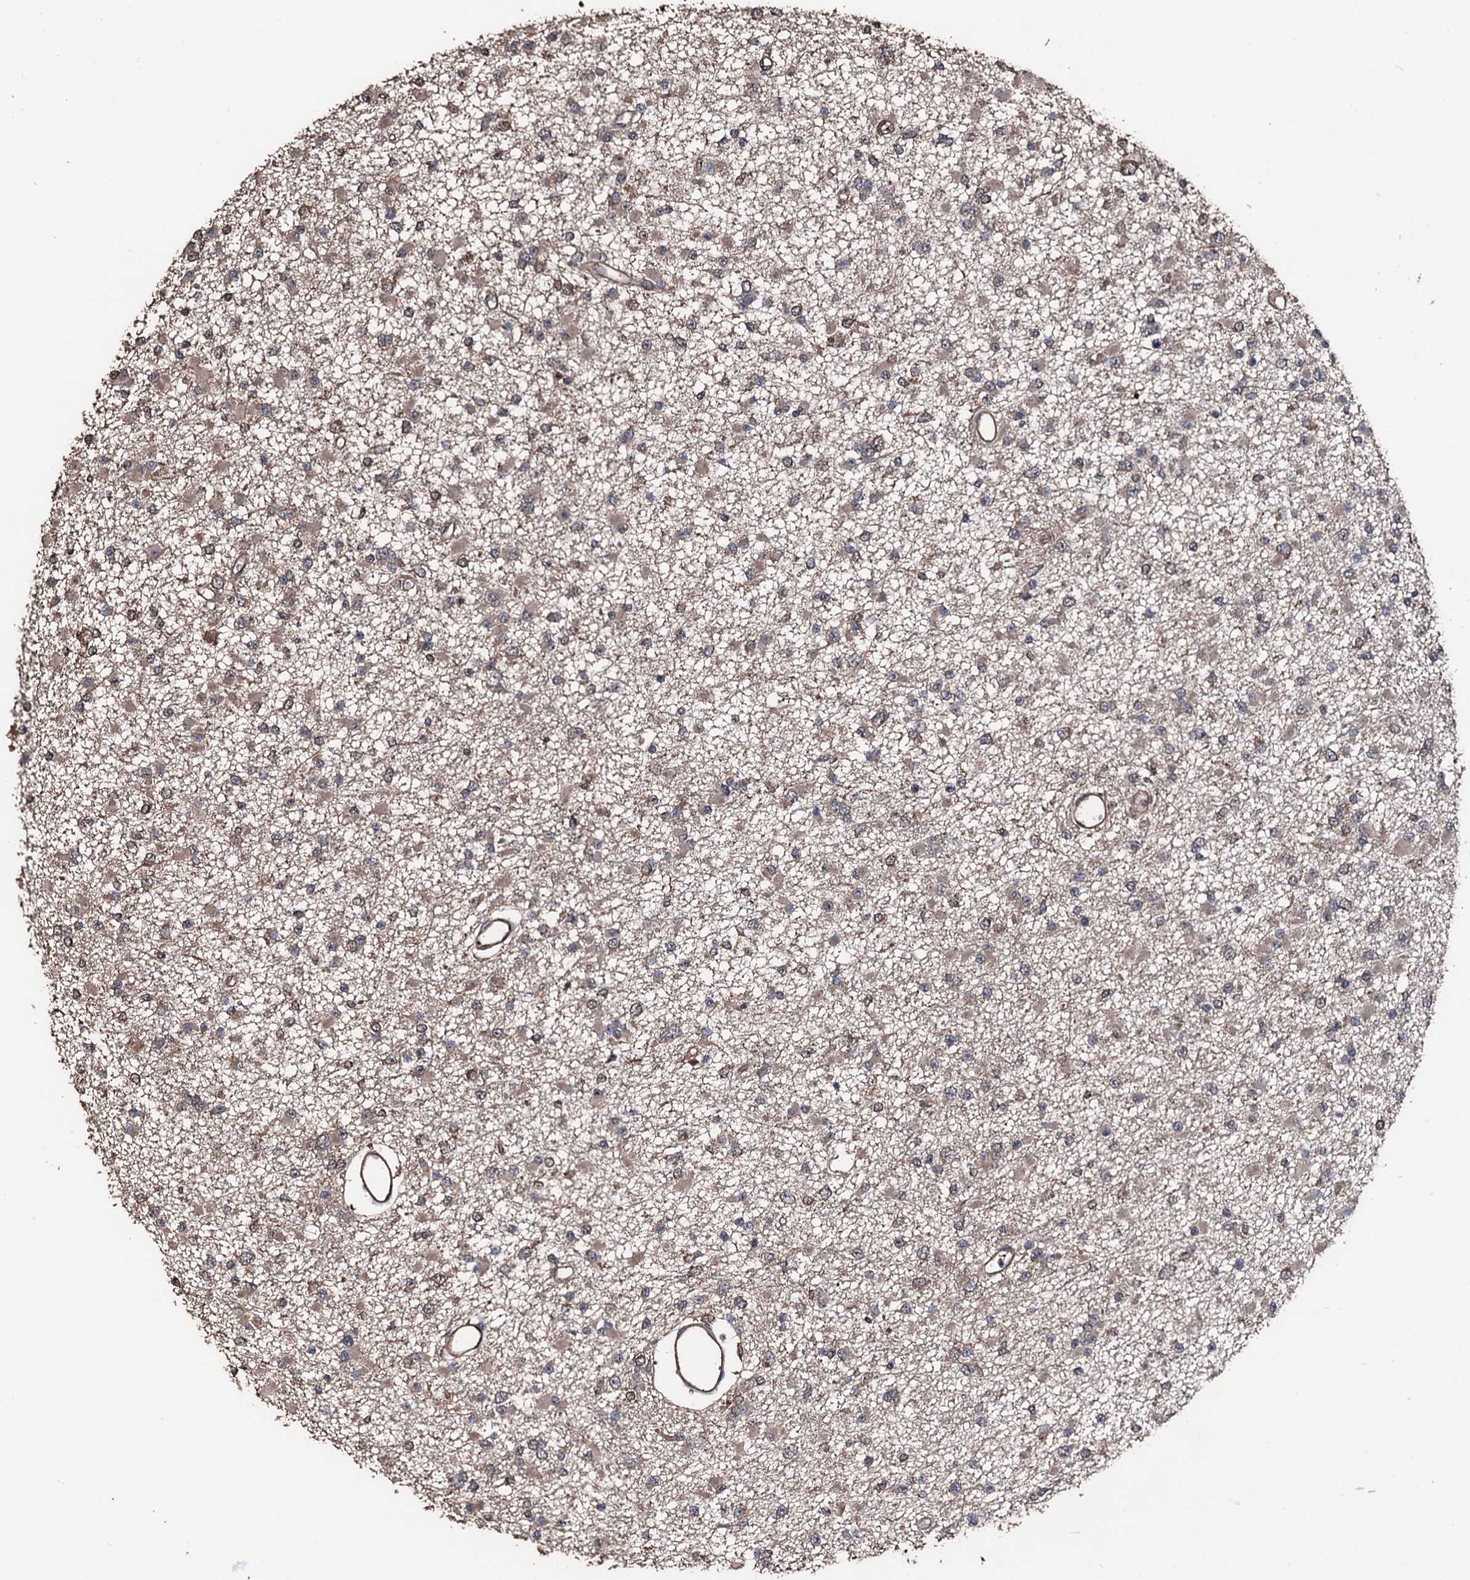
{"staining": {"intensity": "weak", "quantity": "25%-75%", "location": "cytoplasmic/membranous"}, "tissue": "glioma", "cell_type": "Tumor cells", "image_type": "cancer", "snomed": [{"axis": "morphology", "description": "Glioma, malignant, Low grade"}, {"axis": "topography", "description": "Brain"}], "caption": "Human glioma stained with a protein marker displays weak staining in tumor cells.", "gene": "KIF18A", "patient": {"sex": "female", "age": 22}}